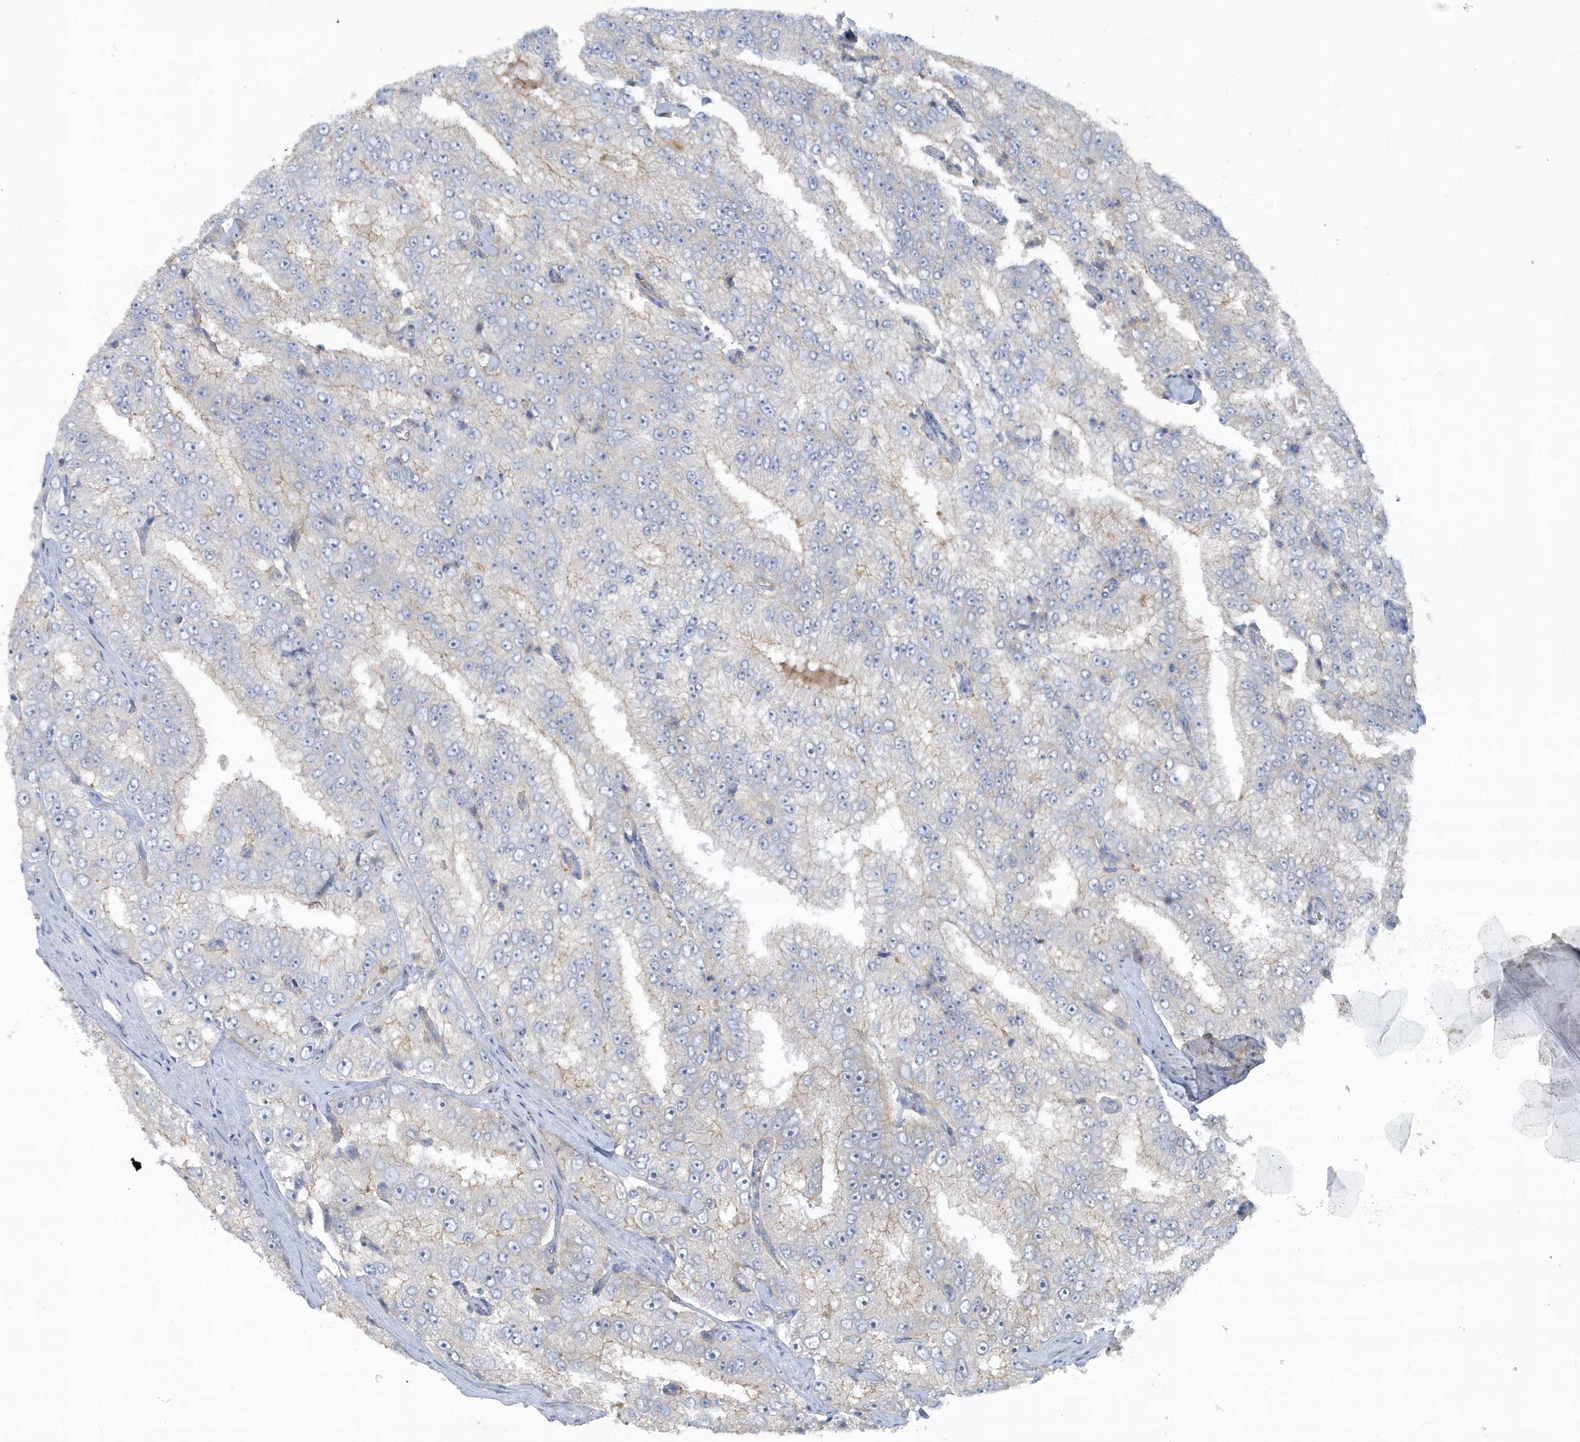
{"staining": {"intensity": "weak", "quantity": "<25%", "location": "cytoplasmic/membranous"}, "tissue": "prostate cancer", "cell_type": "Tumor cells", "image_type": "cancer", "snomed": [{"axis": "morphology", "description": "Adenocarcinoma, High grade"}, {"axis": "topography", "description": "Prostate"}], "caption": "This is an IHC micrograph of high-grade adenocarcinoma (prostate). There is no expression in tumor cells.", "gene": "RAI14", "patient": {"sex": "male", "age": 58}}